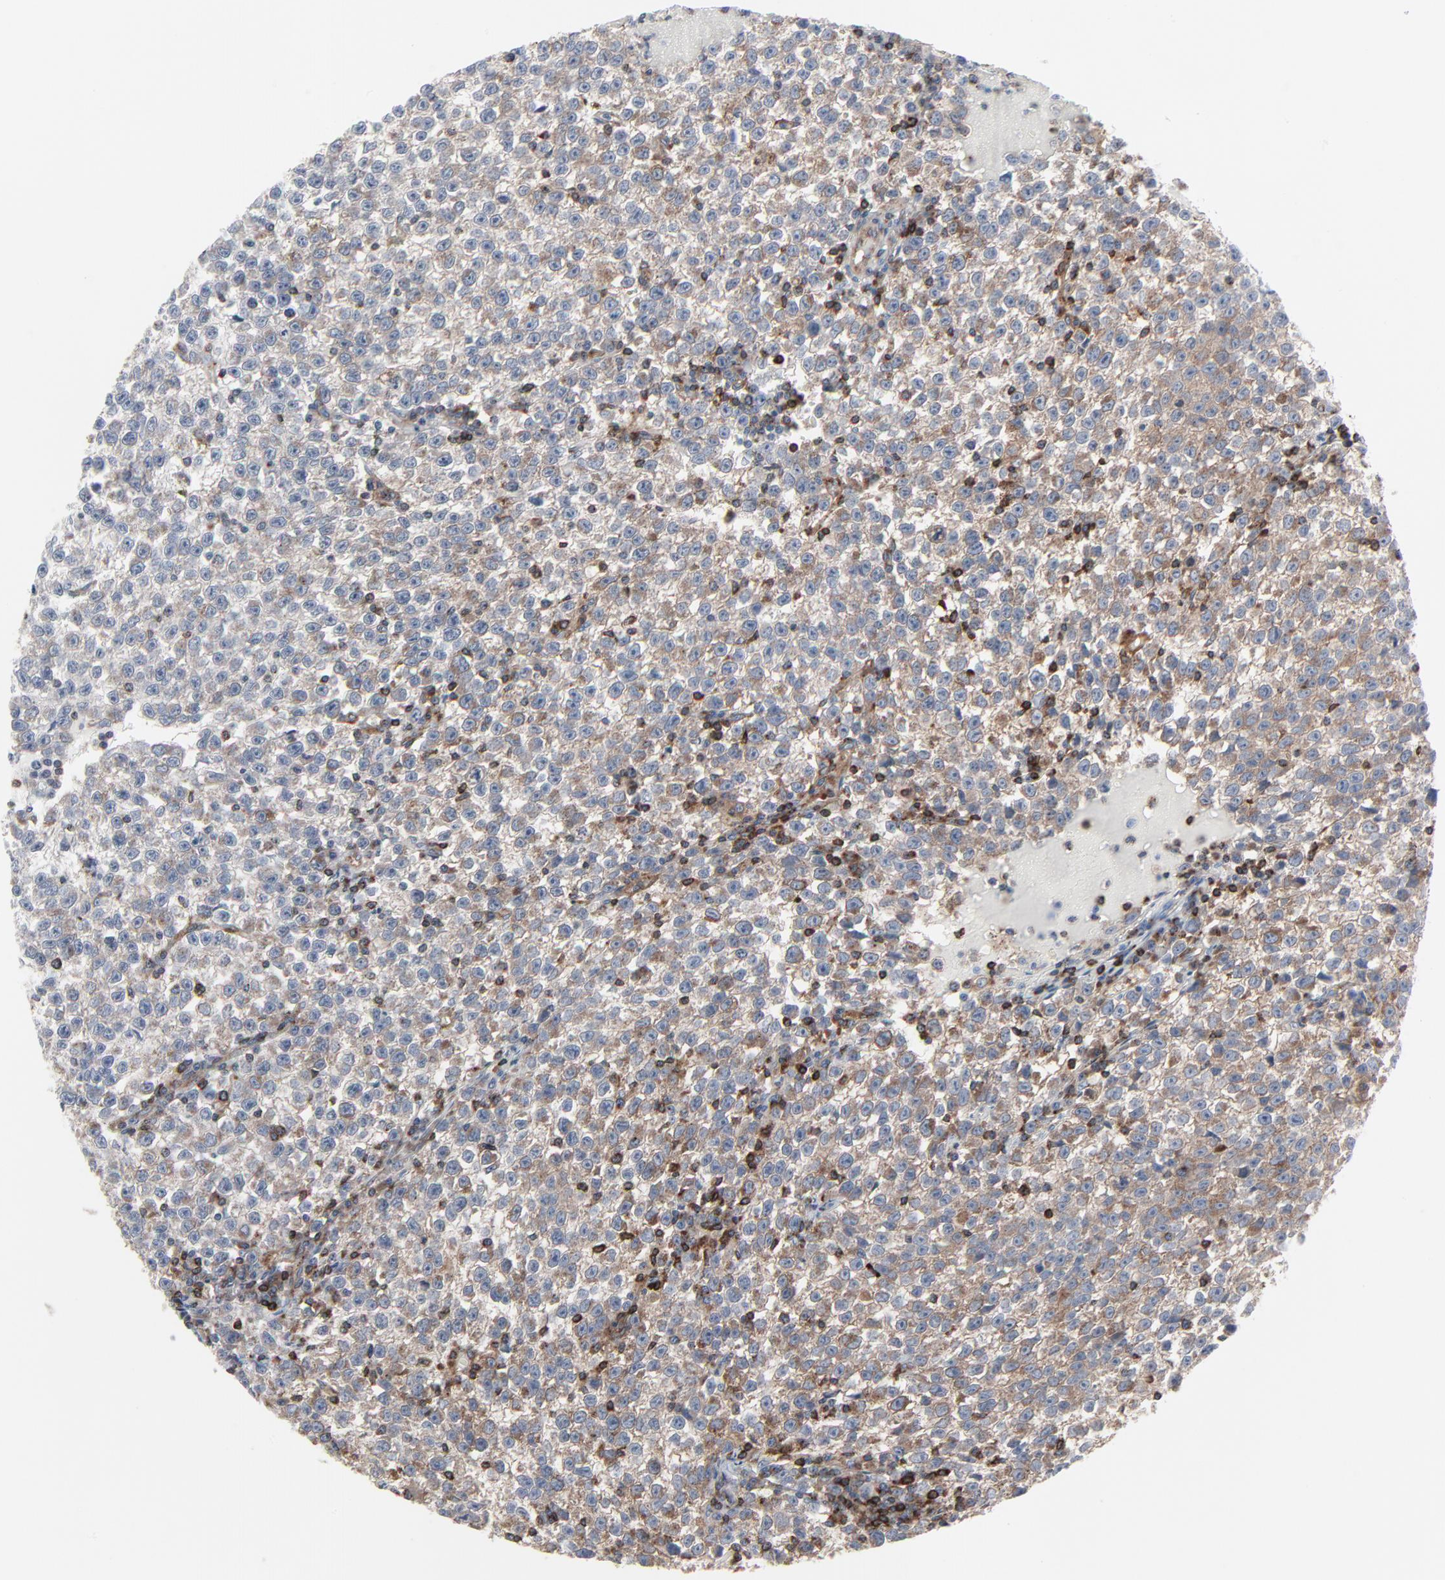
{"staining": {"intensity": "moderate", "quantity": ">75%", "location": "cytoplasmic/membranous"}, "tissue": "testis cancer", "cell_type": "Tumor cells", "image_type": "cancer", "snomed": [{"axis": "morphology", "description": "Seminoma, NOS"}, {"axis": "topography", "description": "Testis"}], "caption": "About >75% of tumor cells in seminoma (testis) exhibit moderate cytoplasmic/membranous protein expression as visualized by brown immunohistochemical staining.", "gene": "OPTN", "patient": {"sex": "male", "age": 35}}